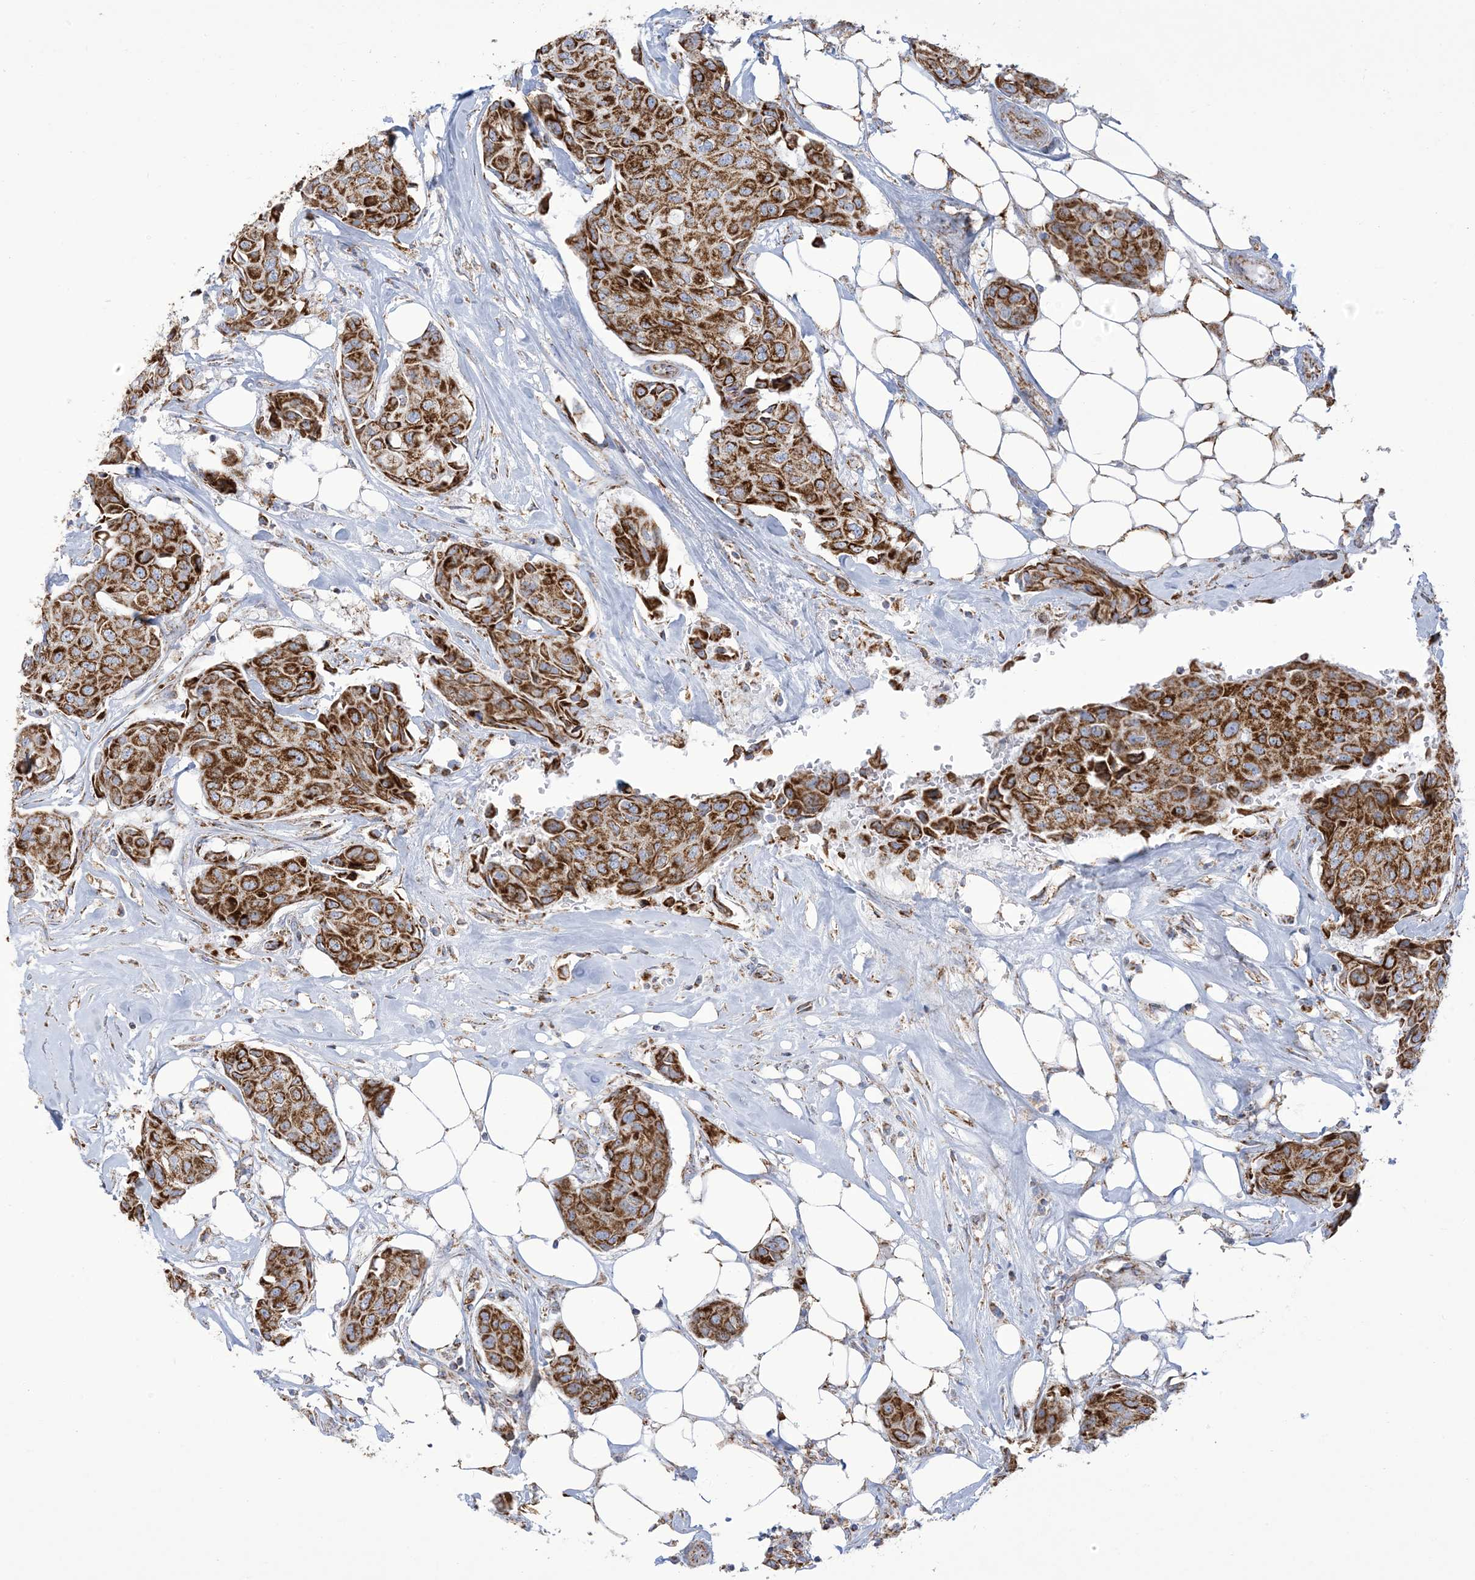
{"staining": {"intensity": "moderate", "quantity": ">75%", "location": "cytoplasmic/membranous"}, "tissue": "breast cancer", "cell_type": "Tumor cells", "image_type": "cancer", "snomed": [{"axis": "morphology", "description": "Duct carcinoma"}, {"axis": "topography", "description": "Breast"}], "caption": "IHC of breast invasive ductal carcinoma reveals medium levels of moderate cytoplasmic/membranous expression in about >75% of tumor cells.", "gene": "SAMM50", "patient": {"sex": "female", "age": 80}}